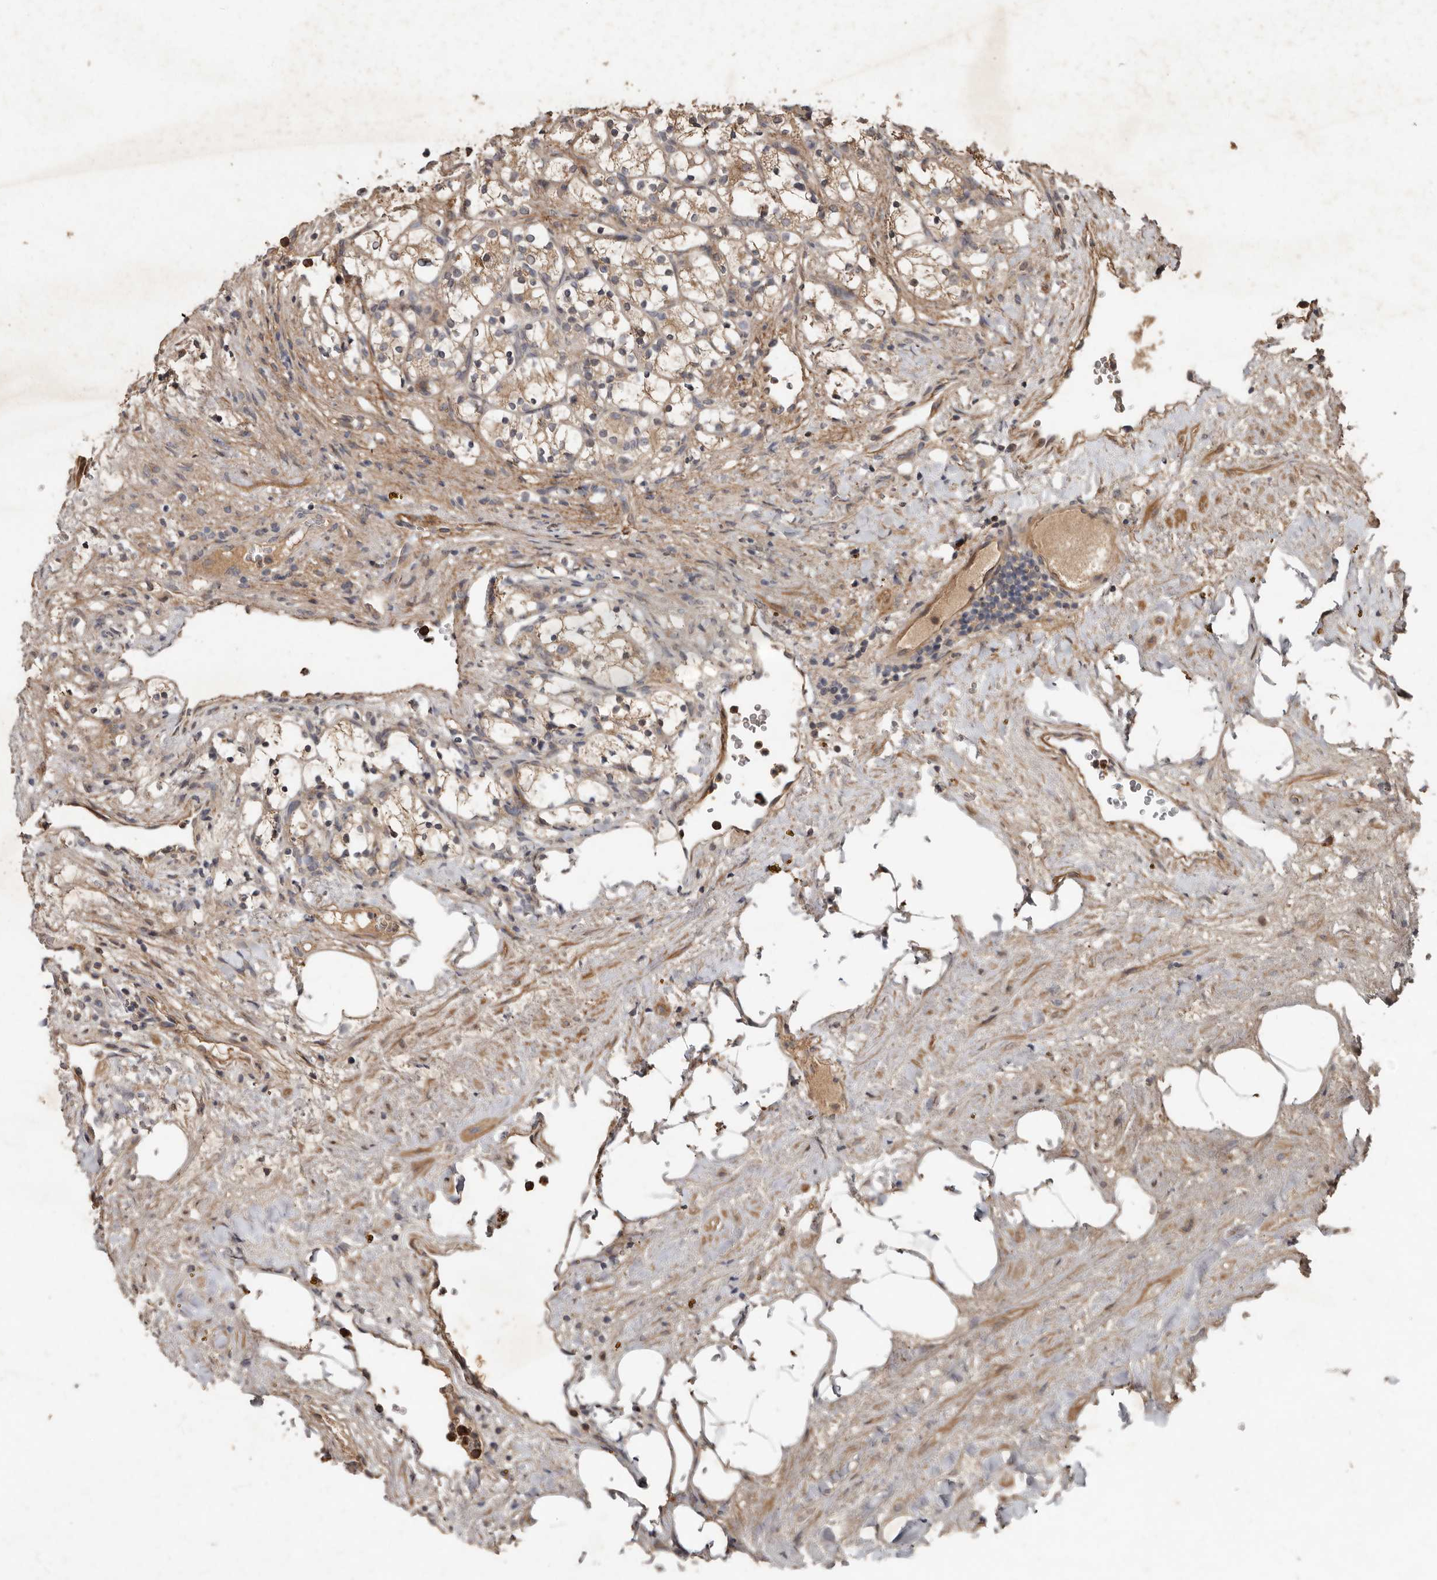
{"staining": {"intensity": "weak", "quantity": ">75%", "location": "cytoplasmic/membranous"}, "tissue": "renal cancer", "cell_type": "Tumor cells", "image_type": "cancer", "snomed": [{"axis": "morphology", "description": "Adenocarcinoma, NOS"}, {"axis": "topography", "description": "Kidney"}], "caption": "DAB (3,3'-diaminobenzidine) immunohistochemical staining of human renal cancer (adenocarcinoma) displays weak cytoplasmic/membranous protein expression in about >75% of tumor cells. (Brightfield microscopy of DAB IHC at high magnification).", "gene": "KIF26B", "patient": {"sex": "female", "age": 69}}